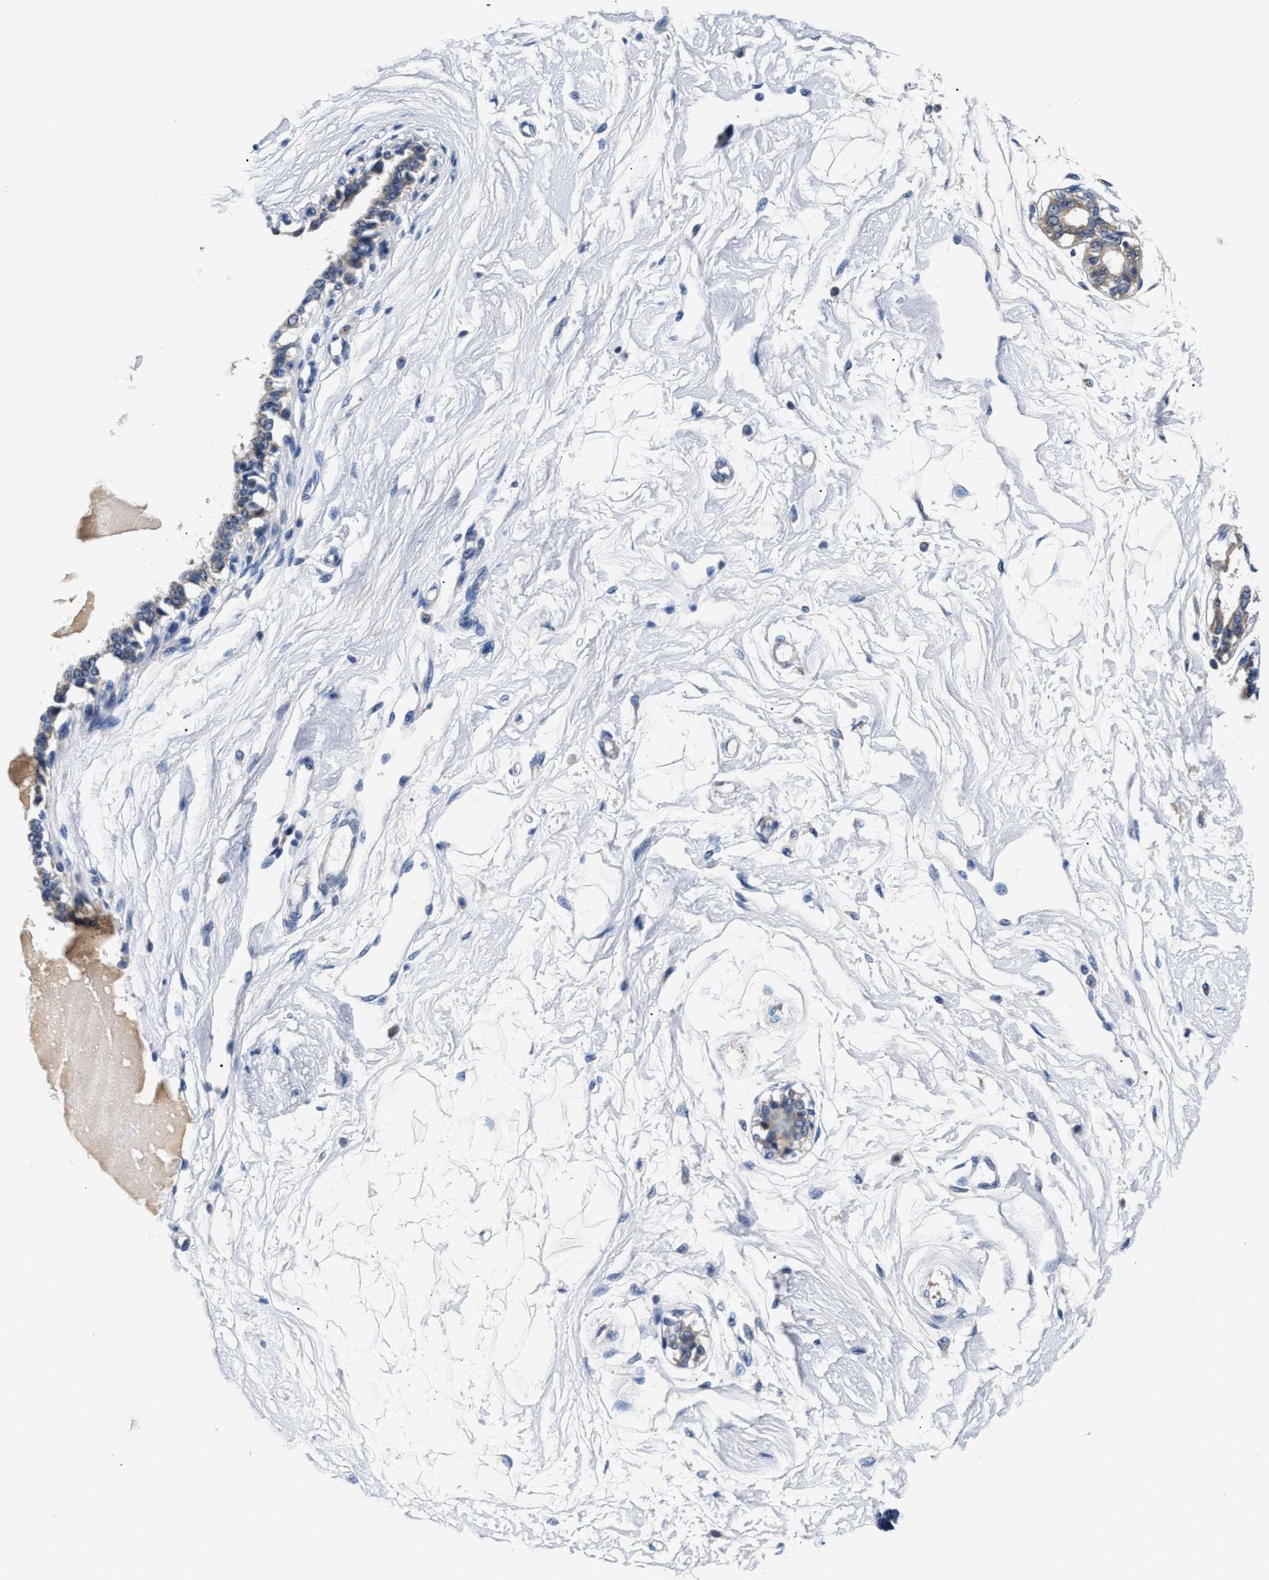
{"staining": {"intensity": "negative", "quantity": "none", "location": "none"}, "tissue": "breast", "cell_type": "Adipocytes", "image_type": "normal", "snomed": [{"axis": "morphology", "description": "Normal tissue, NOS"}, {"axis": "topography", "description": "Breast"}], "caption": "Protein analysis of unremarkable breast shows no significant staining in adipocytes. (DAB immunohistochemistry (IHC), high magnification).", "gene": "FAM185A", "patient": {"sex": "female", "age": 45}}